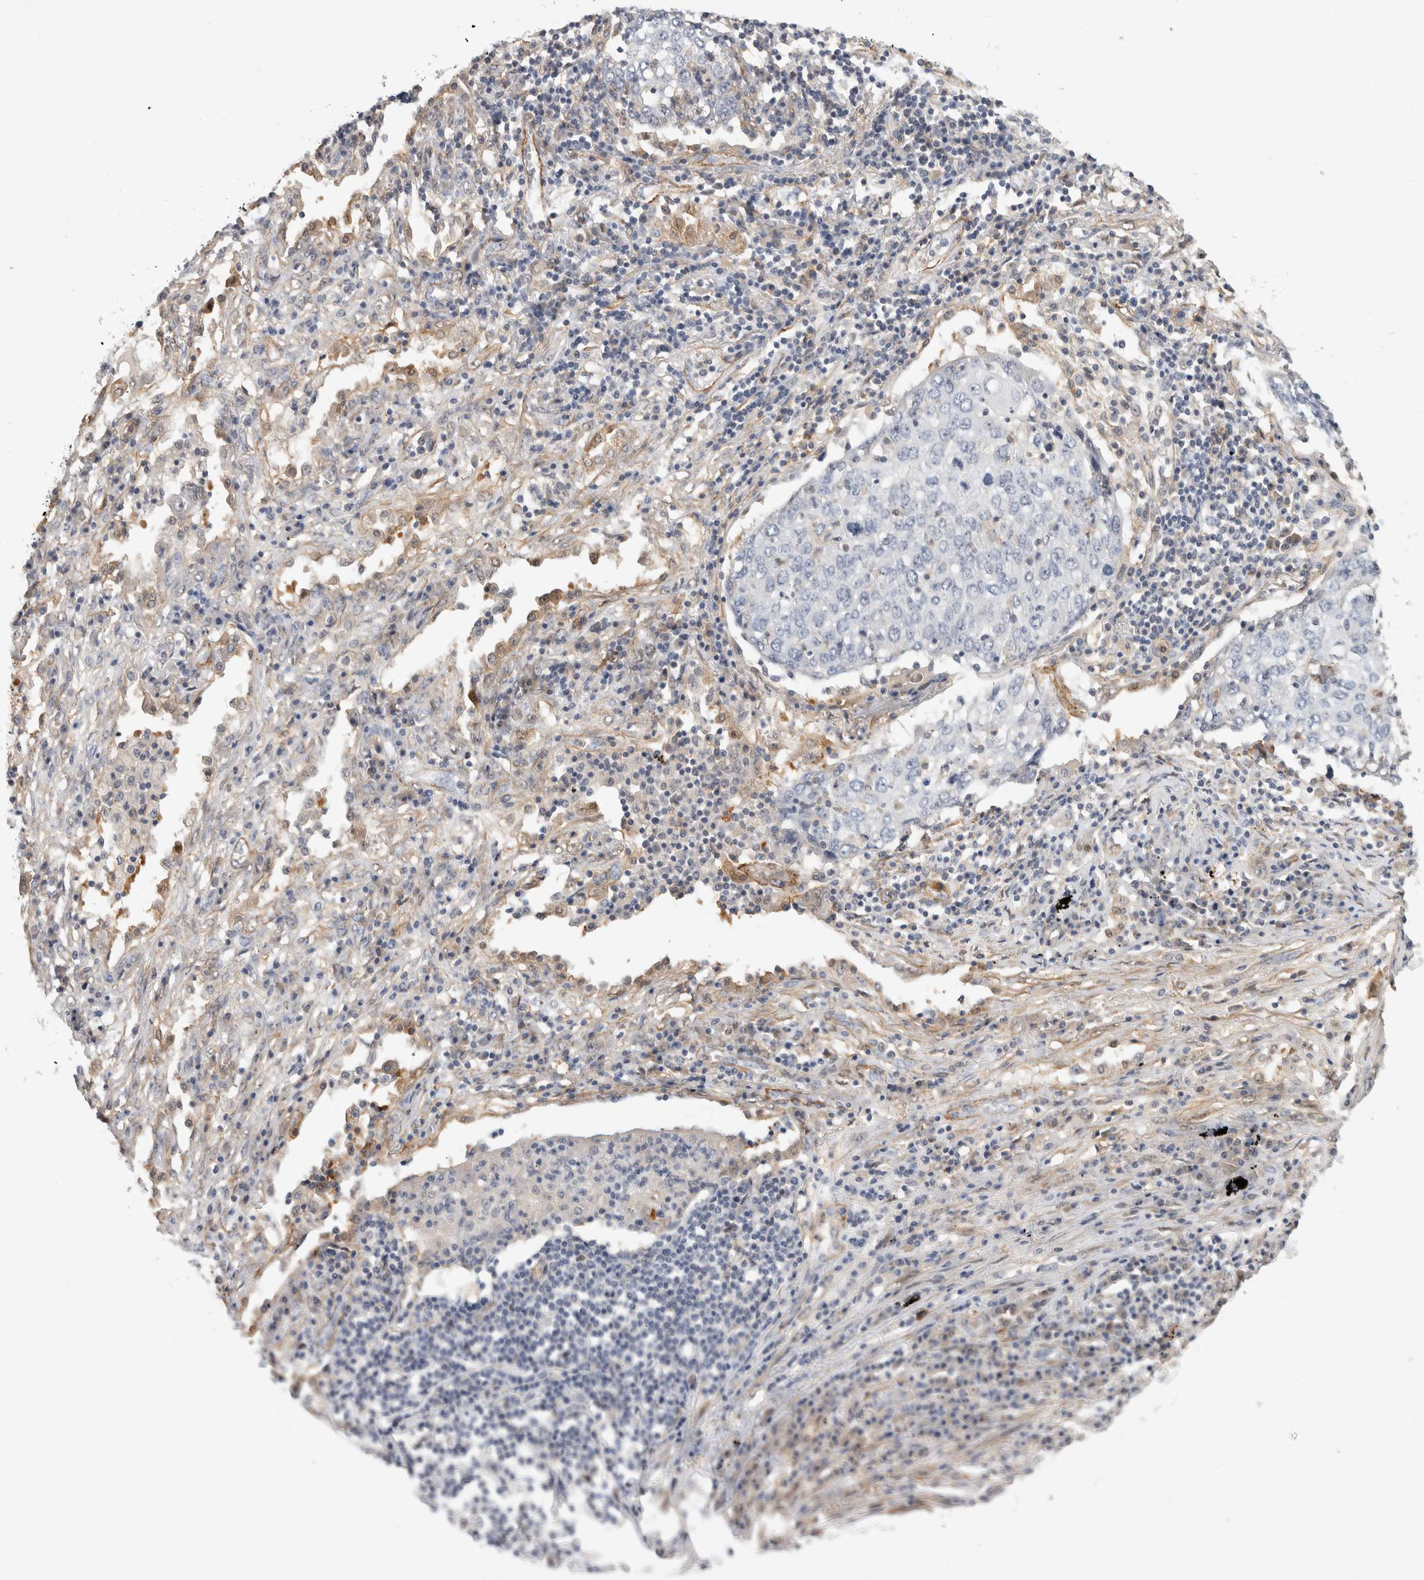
{"staining": {"intensity": "negative", "quantity": "none", "location": "none"}, "tissue": "lung cancer", "cell_type": "Tumor cells", "image_type": "cancer", "snomed": [{"axis": "morphology", "description": "Squamous cell carcinoma, NOS"}, {"axis": "topography", "description": "Lung"}], "caption": "A micrograph of human lung squamous cell carcinoma is negative for staining in tumor cells.", "gene": "PGM1", "patient": {"sex": "female", "age": 63}}